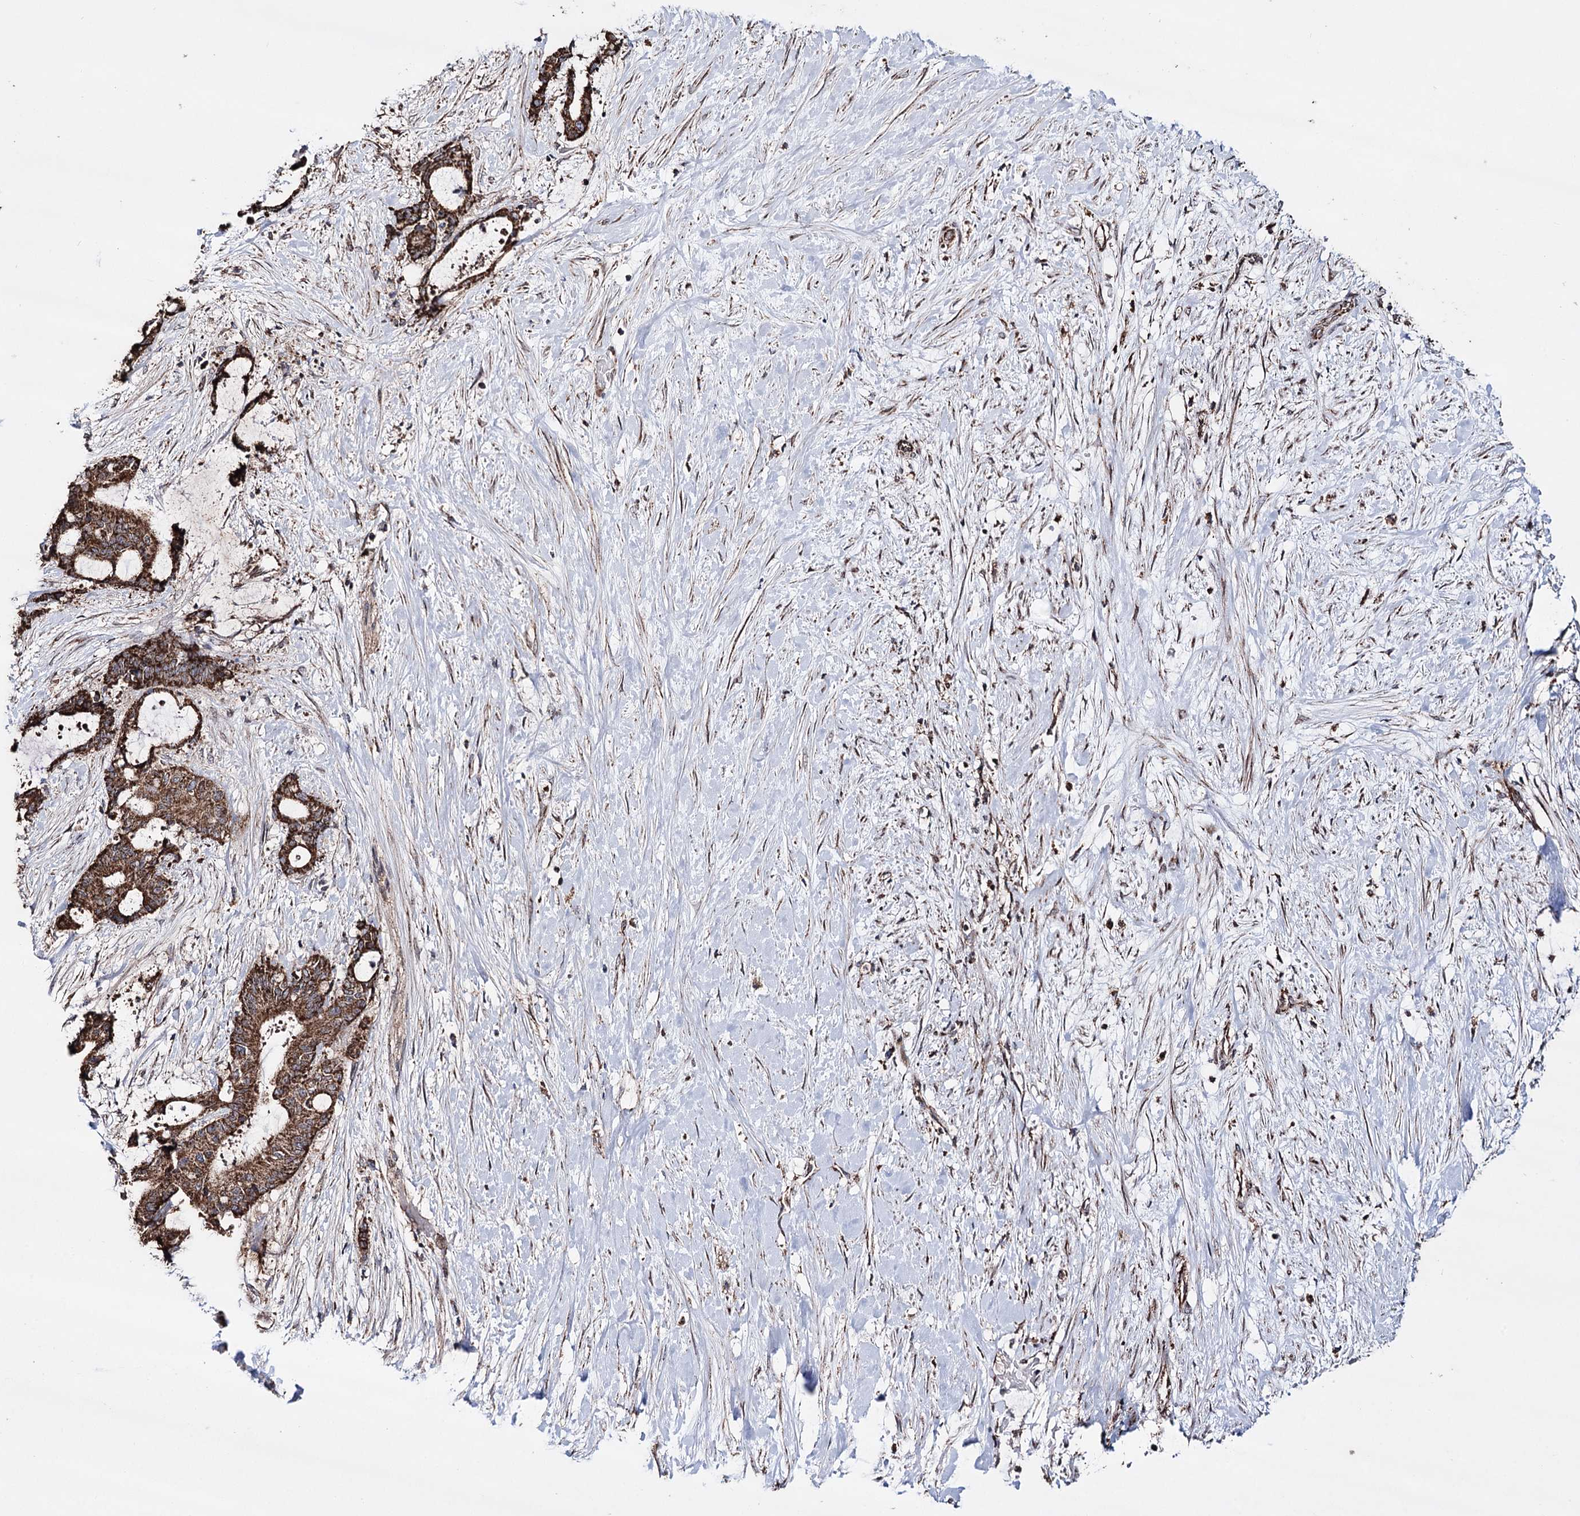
{"staining": {"intensity": "strong", "quantity": ">75%", "location": "cytoplasmic/membranous"}, "tissue": "liver cancer", "cell_type": "Tumor cells", "image_type": "cancer", "snomed": [{"axis": "morphology", "description": "Normal tissue, NOS"}, {"axis": "morphology", "description": "Cholangiocarcinoma"}, {"axis": "topography", "description": "Liver"}, {"axis": "topography", "description": "Peripheral nerve tissue"}], "caption": "An image of human liver cholangiocarcinoma stained for a protein displays strong cytoplasmic/membranous brown staining in tumor cells. (brown staining indicates protein expression, while blue staining denotes nuclei).", "gene": "CREB3L4", "patient": {"sex": "female", "age": 73}}